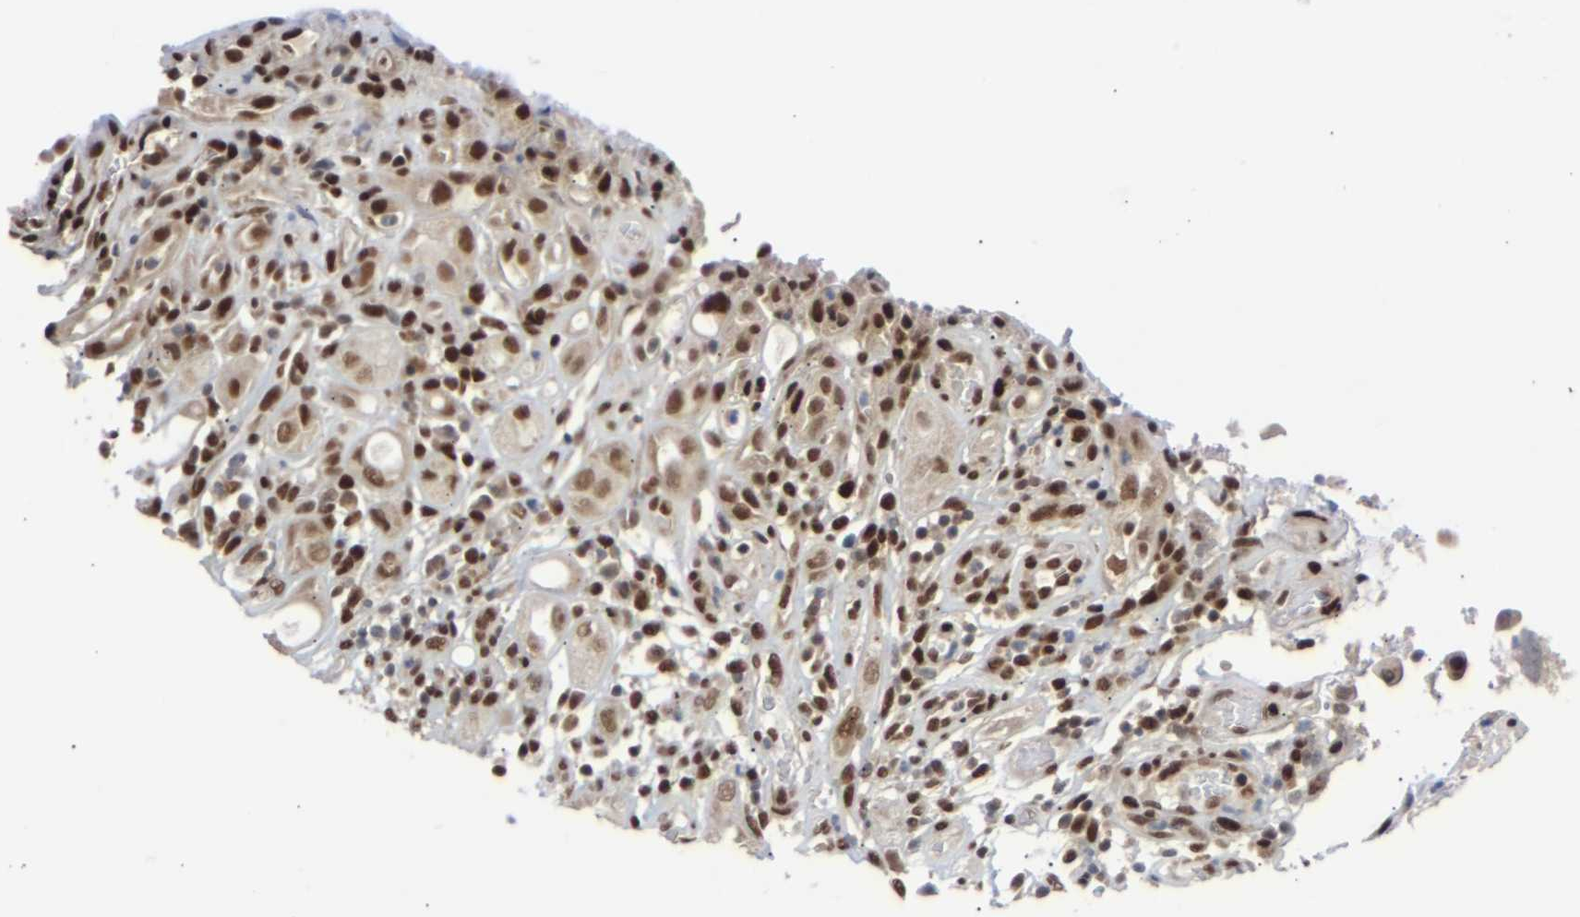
{"staining": {"intensity": "moderate", "quantity": "<25%", "location": "cytoplasmic/membranous,nuclear"}, "tissue": "urothelial cancer", "cell_type": "Tumor cells", "image_type": "cancer", "snomed": [{"axis": "morphology", "description": "Urothelial carcinoma, High grade"}, {"axis": "topography", "description": "Urinary bladder"}], "caption": "Immunohistochemical staining of human high-grade urothelial carcinoma exhibits moderate cytoplasmic/membranous and nuclear protein staining in about <25% of tumor cells.", "gene": "SSBP2", "patient": {"sex": "female", "age": 64}}